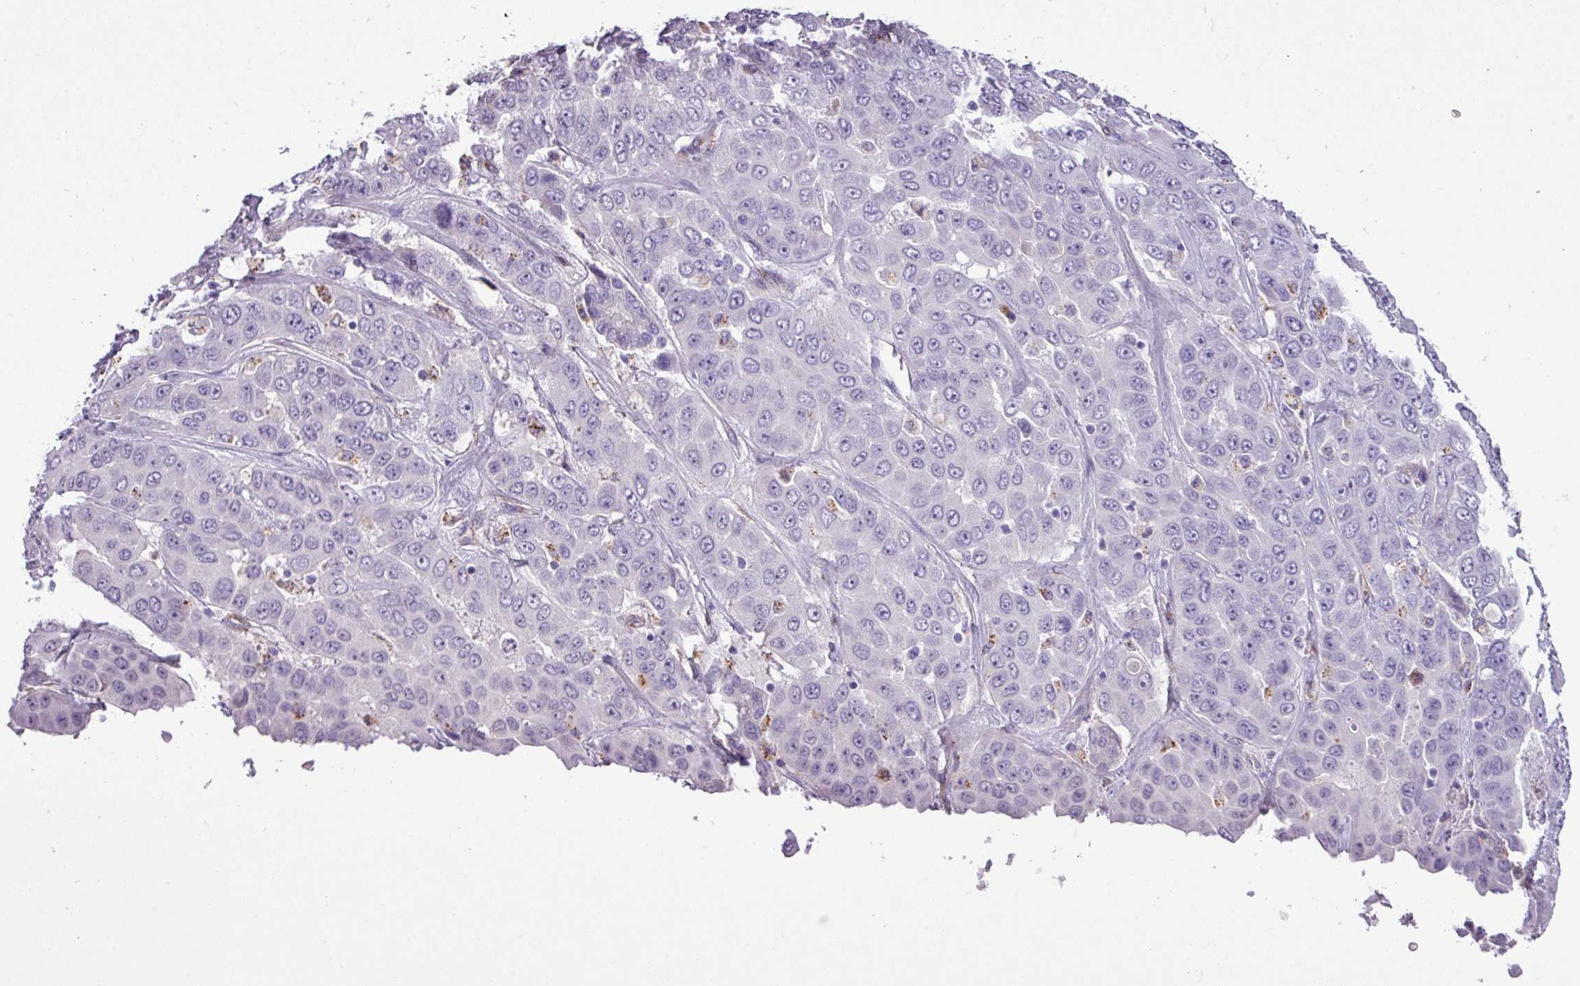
{"staining": {"intensity": "negative", "quantity": "none", "location": "none"}, "tissue": "liver cancer", "cell_type": "Tumor cells", "image_type": "cancer", "snomed": [{"axis": "morphology", "description": "Cholangiocarcinoma"}, {"axis": "topography", "description": "Liver"}], "caption": "This is an immunohistochemistry photomicrograph of cholangiocarcinoma (liver). There is no expression in tumor cells.", "gene": "CD248", "patient": {"sex": "female", "age": 52}}